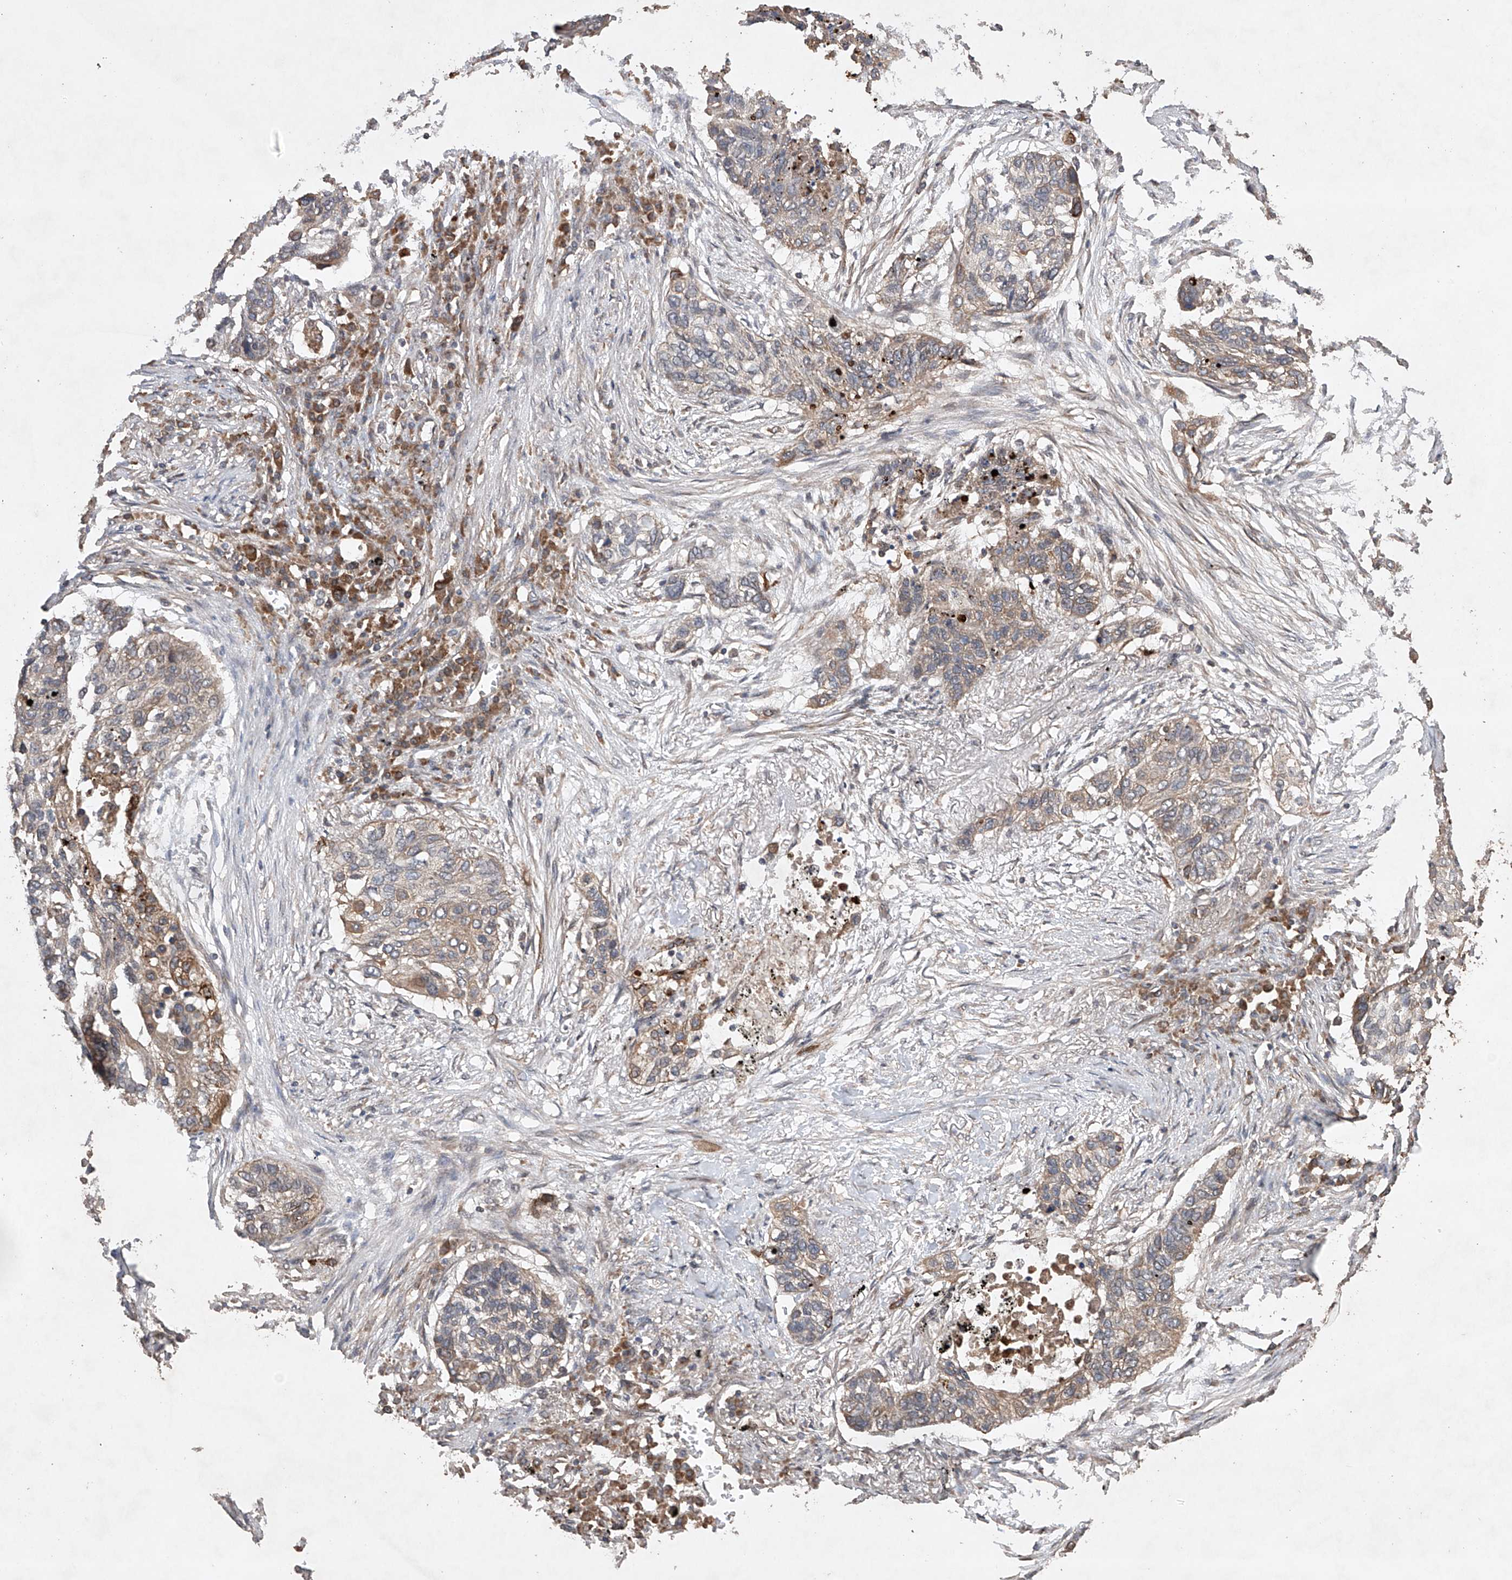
{"staining": {"intensity": "weak", "quantity": "25%-75%", "location": "cytoplasmic/membranous"}, "tissue": "lung cancer", "cell_type": "Tumor cells", "image_type": "cancer", "snomed": [{"axis": "morphology", "description": "Squamous cell carcinoma, NOS"}, {"axis": "topography", "description": "Lung"}], "caption": "Brown immunohistochemical staining in human lung cancer (squamous cell carcinoma) exhibits weak cytoplasmic/membranous expression in about 25%-75% of tumor cells.", "gene": "LURAP1", "patient": {"sex": "female", "age": 63}}